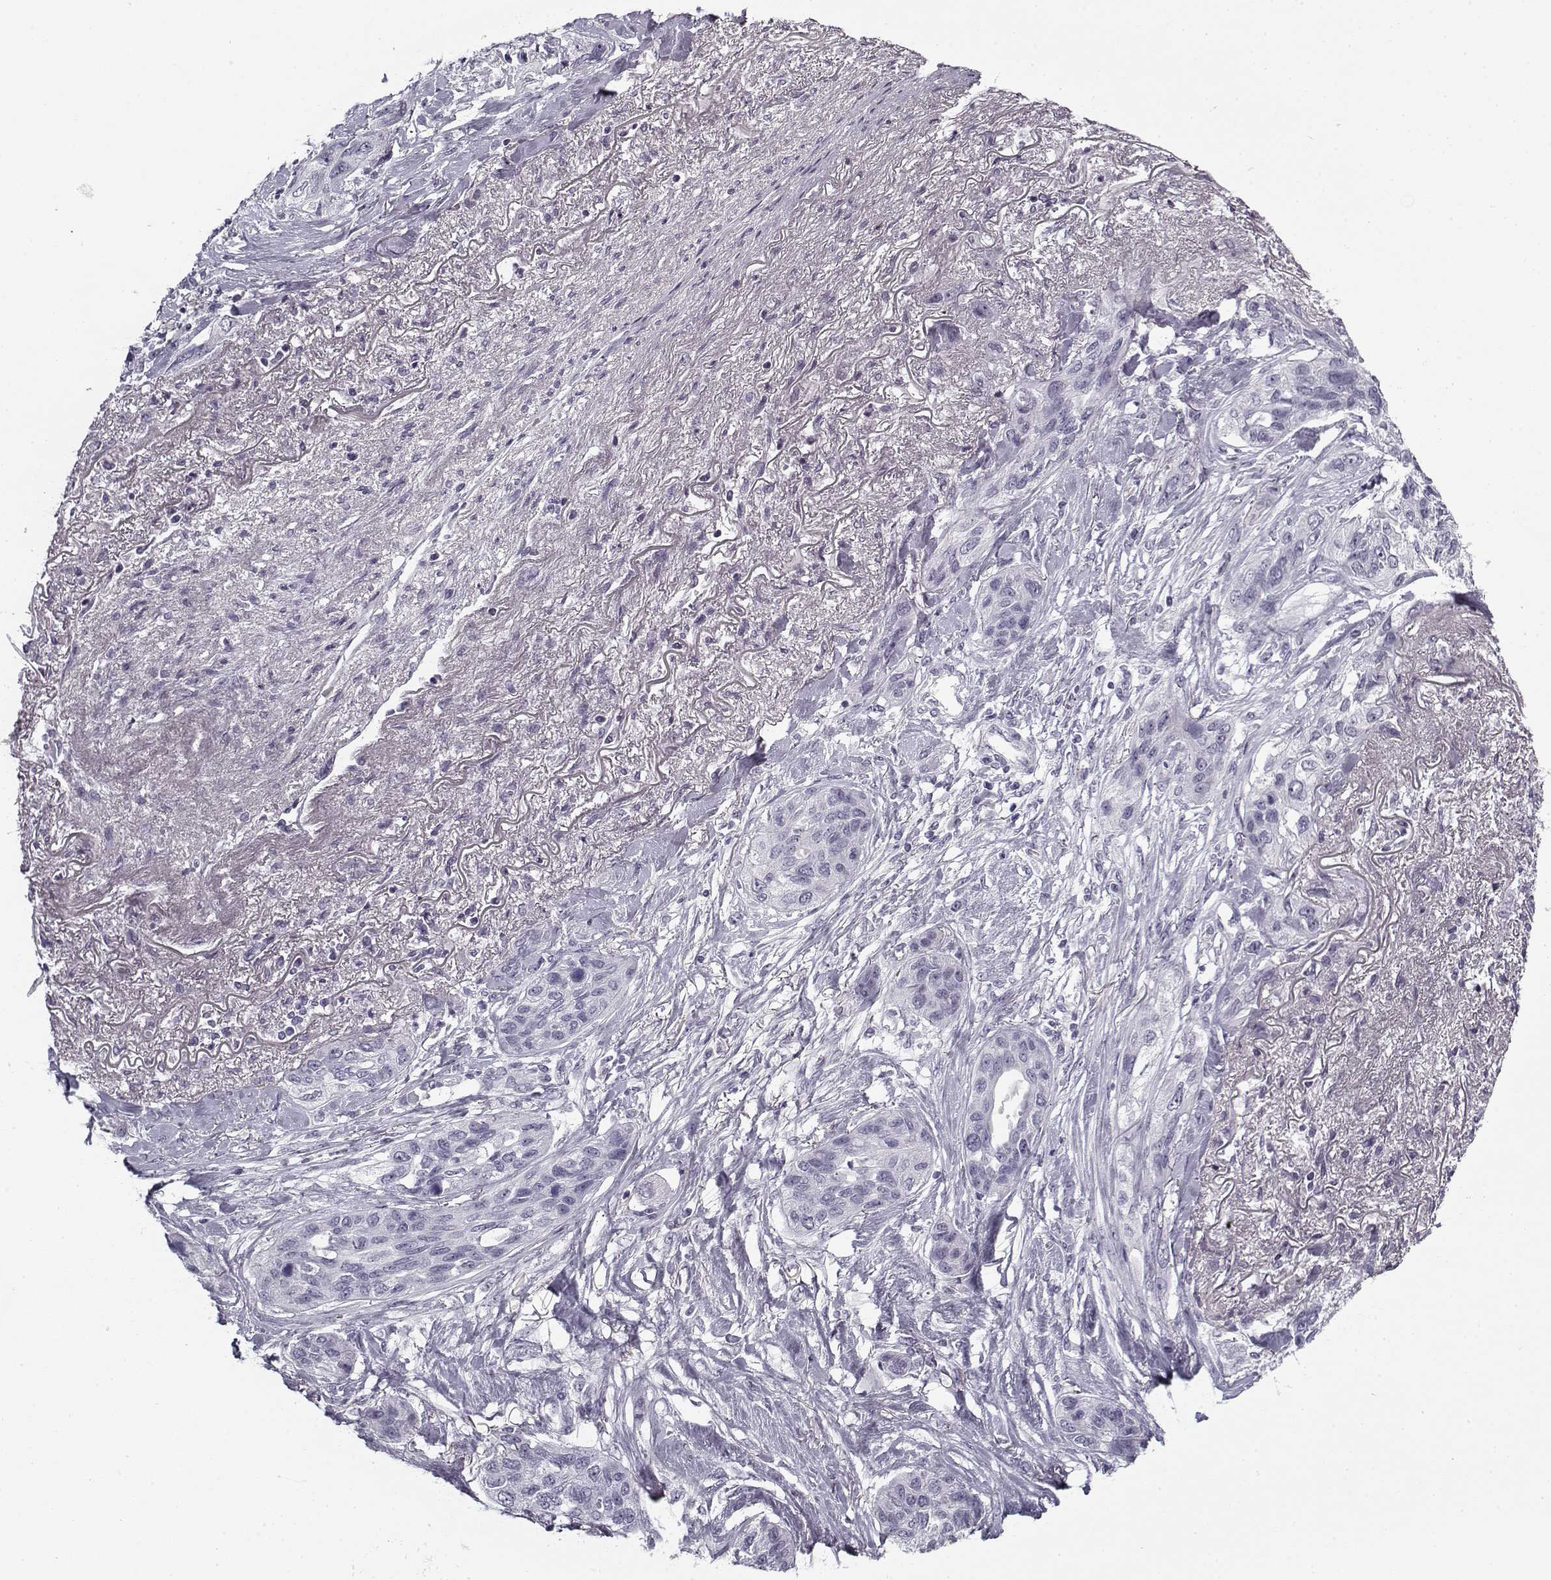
{"staining": {"intensity": "negative", "quantity": "none", "location": "none"}, "tissue": "lung cancer", "cell_type": "Tumor cells", "image_type": "cancer", "snomed": [{"axis": "morphology", "description": "Squamous cell carcinoma, NOS"}, {"axis": "topography", "description": "Lung"}], "caption": "Tumor cells are negative for protein expression in human lung cancer (squamous cell carcinoma).", "gene": "SNCA", "patient": {"sex": "female", "age": 70}}